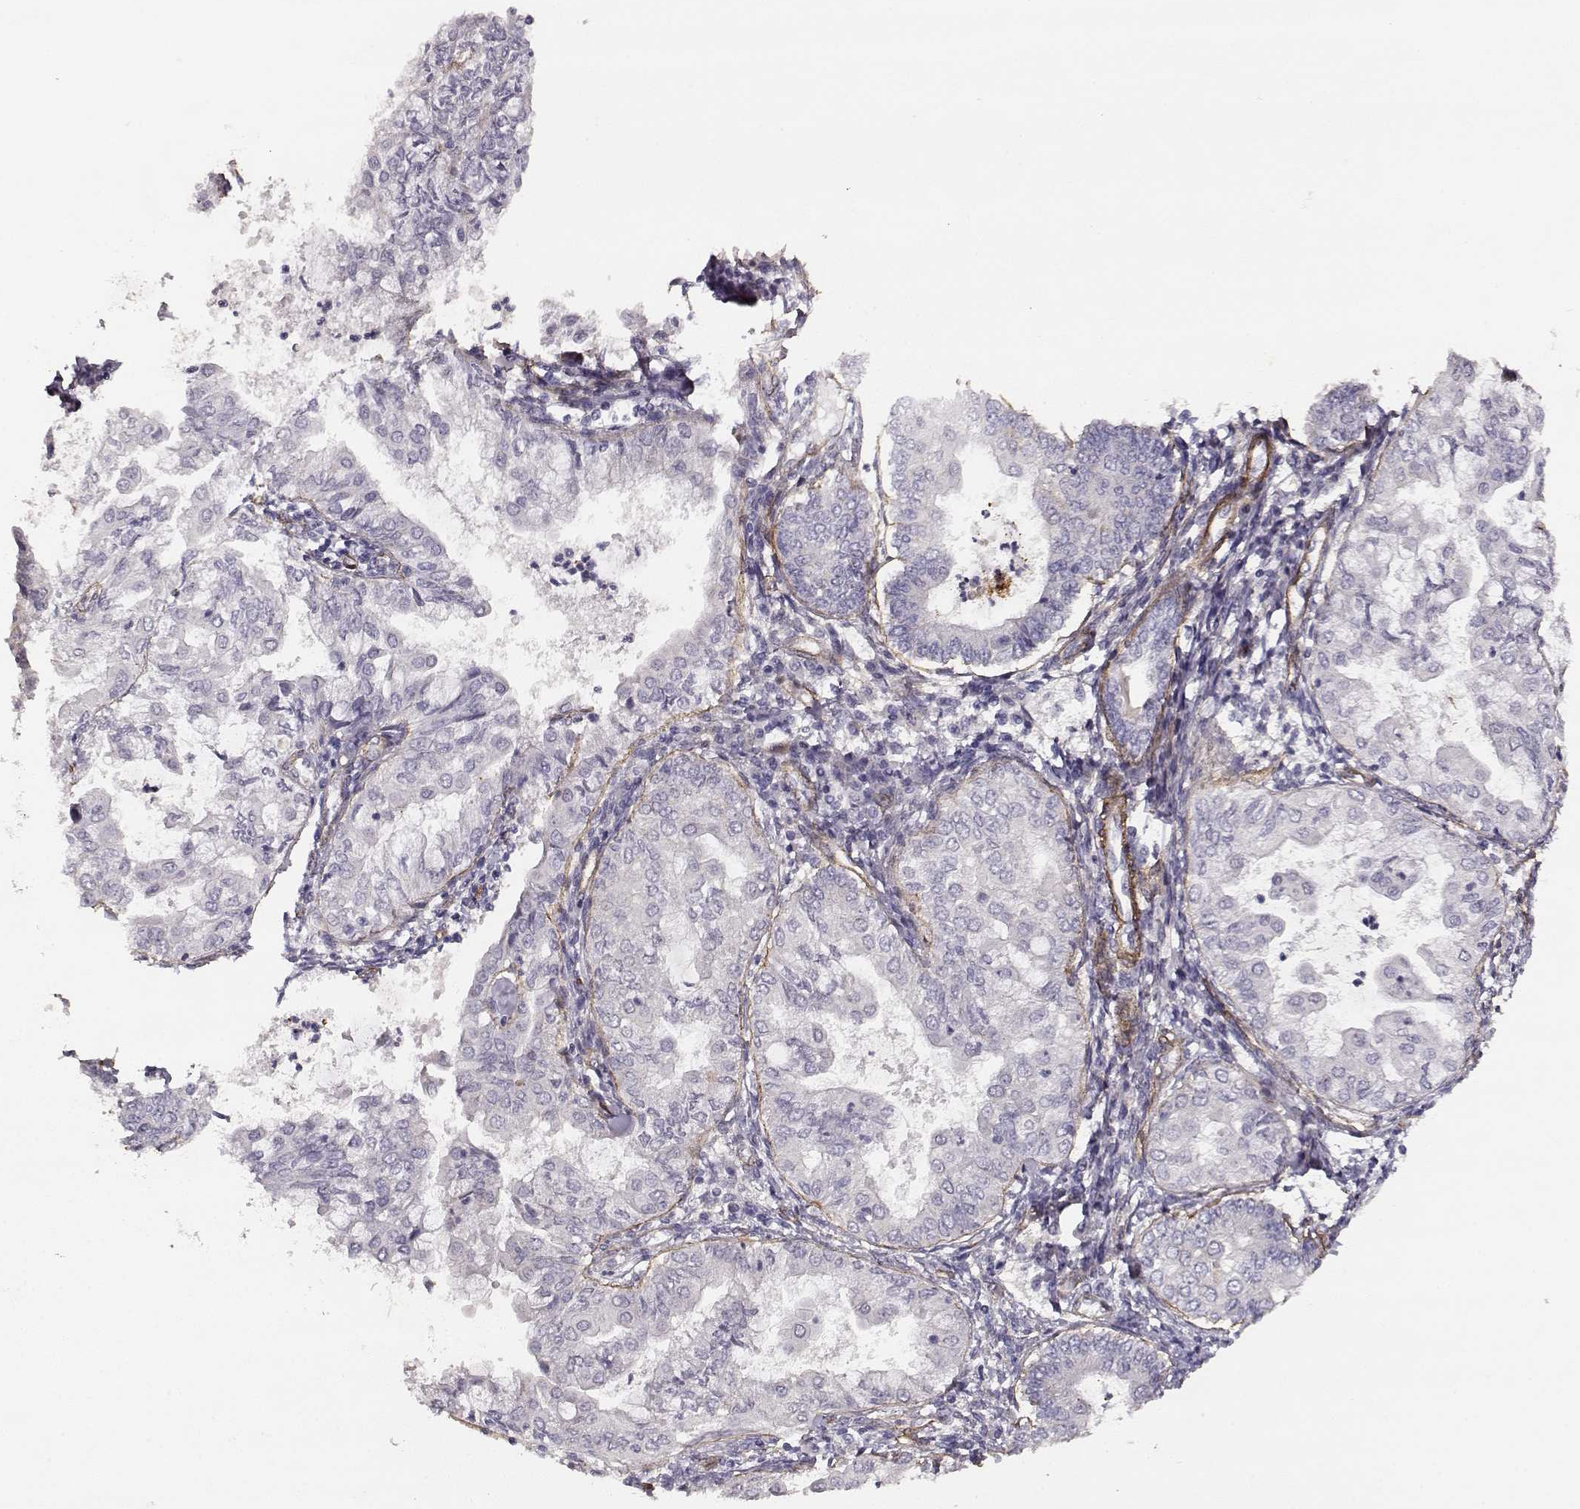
{"staining": {"intensity": "negative", "quantity": "none", "location": "none"}, "tissue": "endometrial cancer", "cell_type": "Tumor cells", "image_type": "cancer", "snomed": [{"axis": "morphology", "description": "Adenocarcinoma, NOS"}, {"axis": "topography", "description": "Endometrium"}], "caption": "DAB immunohistochemical staining of human adenocarcinoma (endometrial) shows no significant expression in tumor cells.", "gene": "LAMC1", "patient": {"sex": "female", "age": 68}}